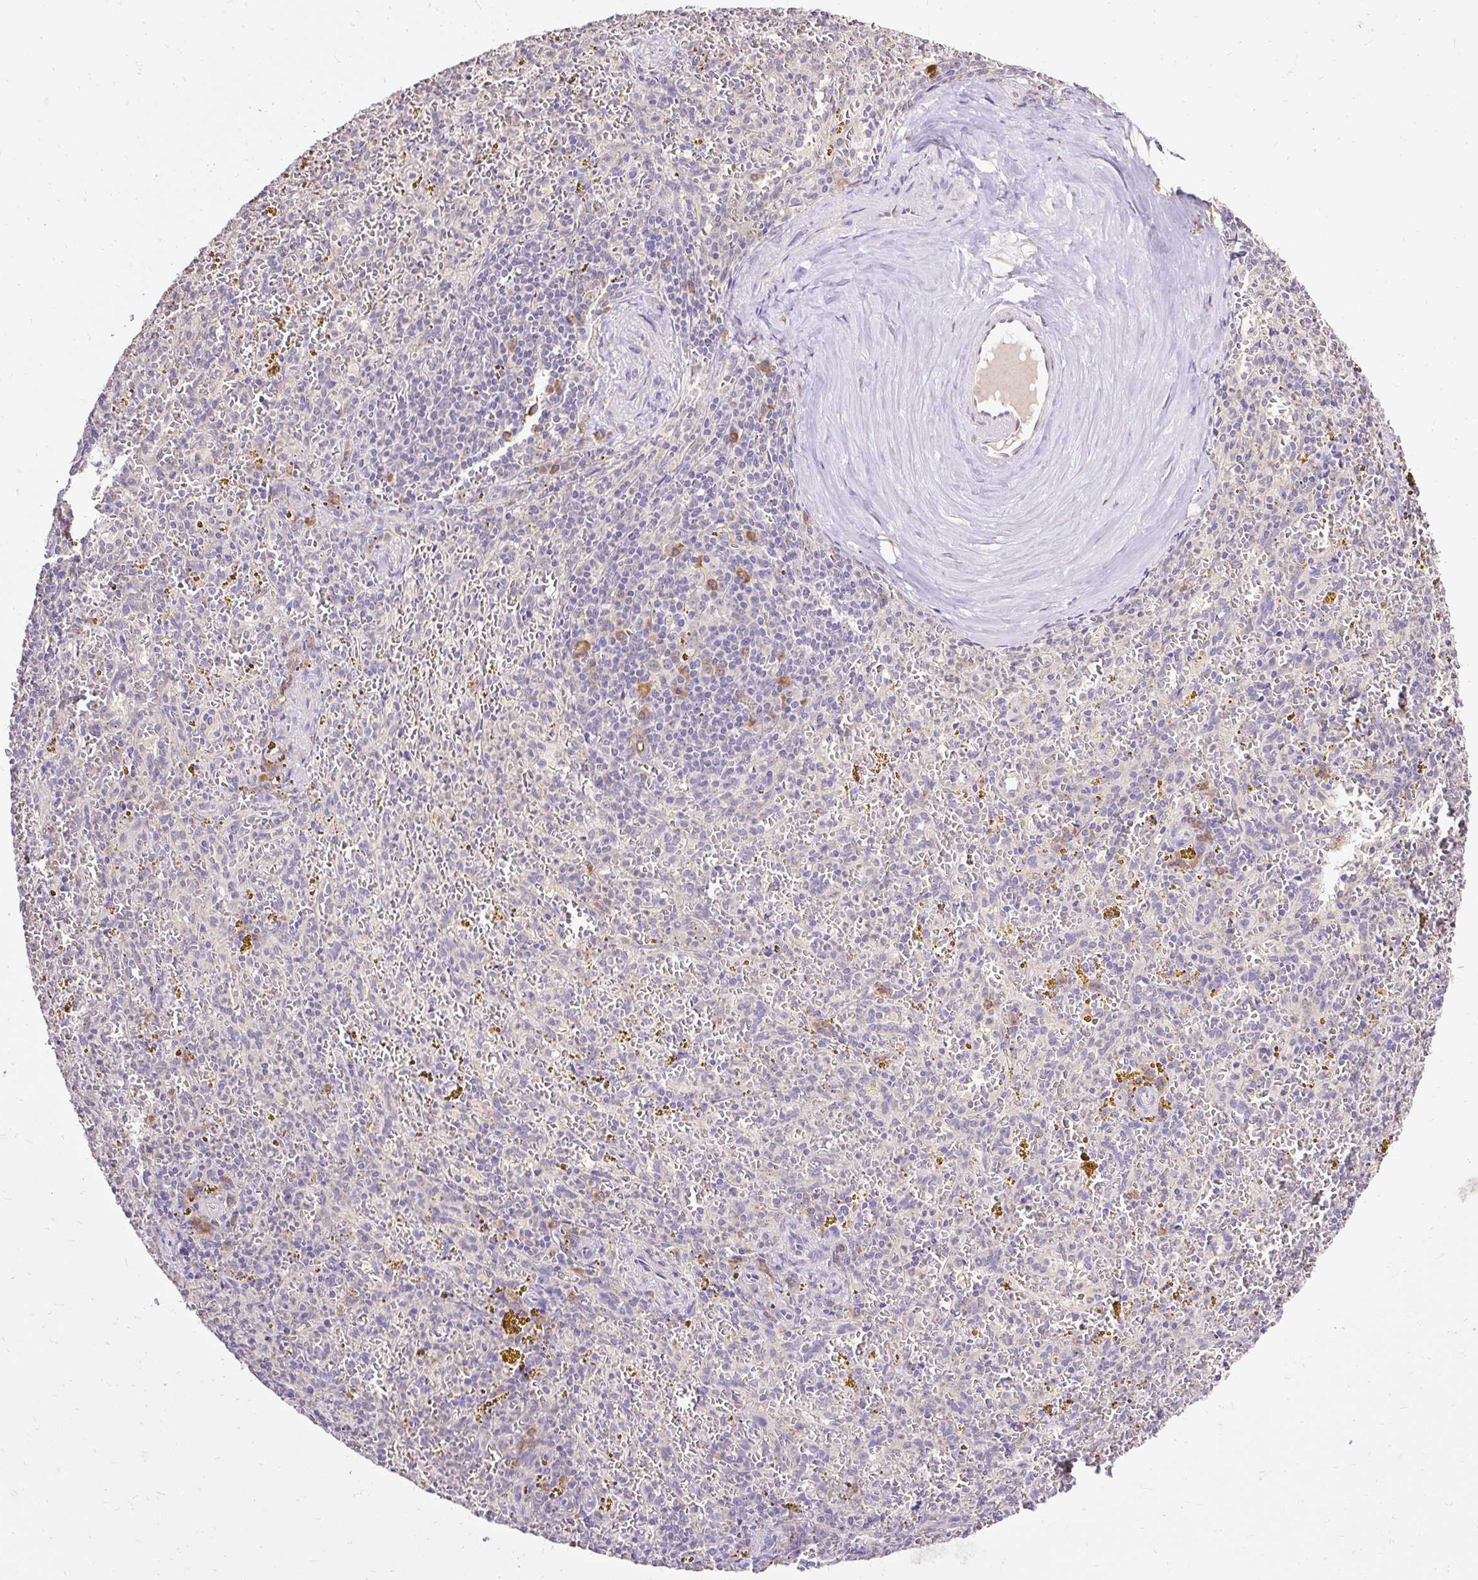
{"staining": {"intensity": "negative", "quantity": "none", "location": "none"}, "tissue": "spleen", "cell_type": "Cells in red pulp", "image_type": "normal", "snomed": [{"axis": "morphology", "description": "Normal tissue, NOS"}, {"axis": "topography", "description": "Spleen"}], "caption": "IHC image of benign spleen: spleen stained with DAB exhibits no significant protein positivity in cells in red pulp.", "gene": "SEC63", "patient": {"sex": "male", "age": 57}}